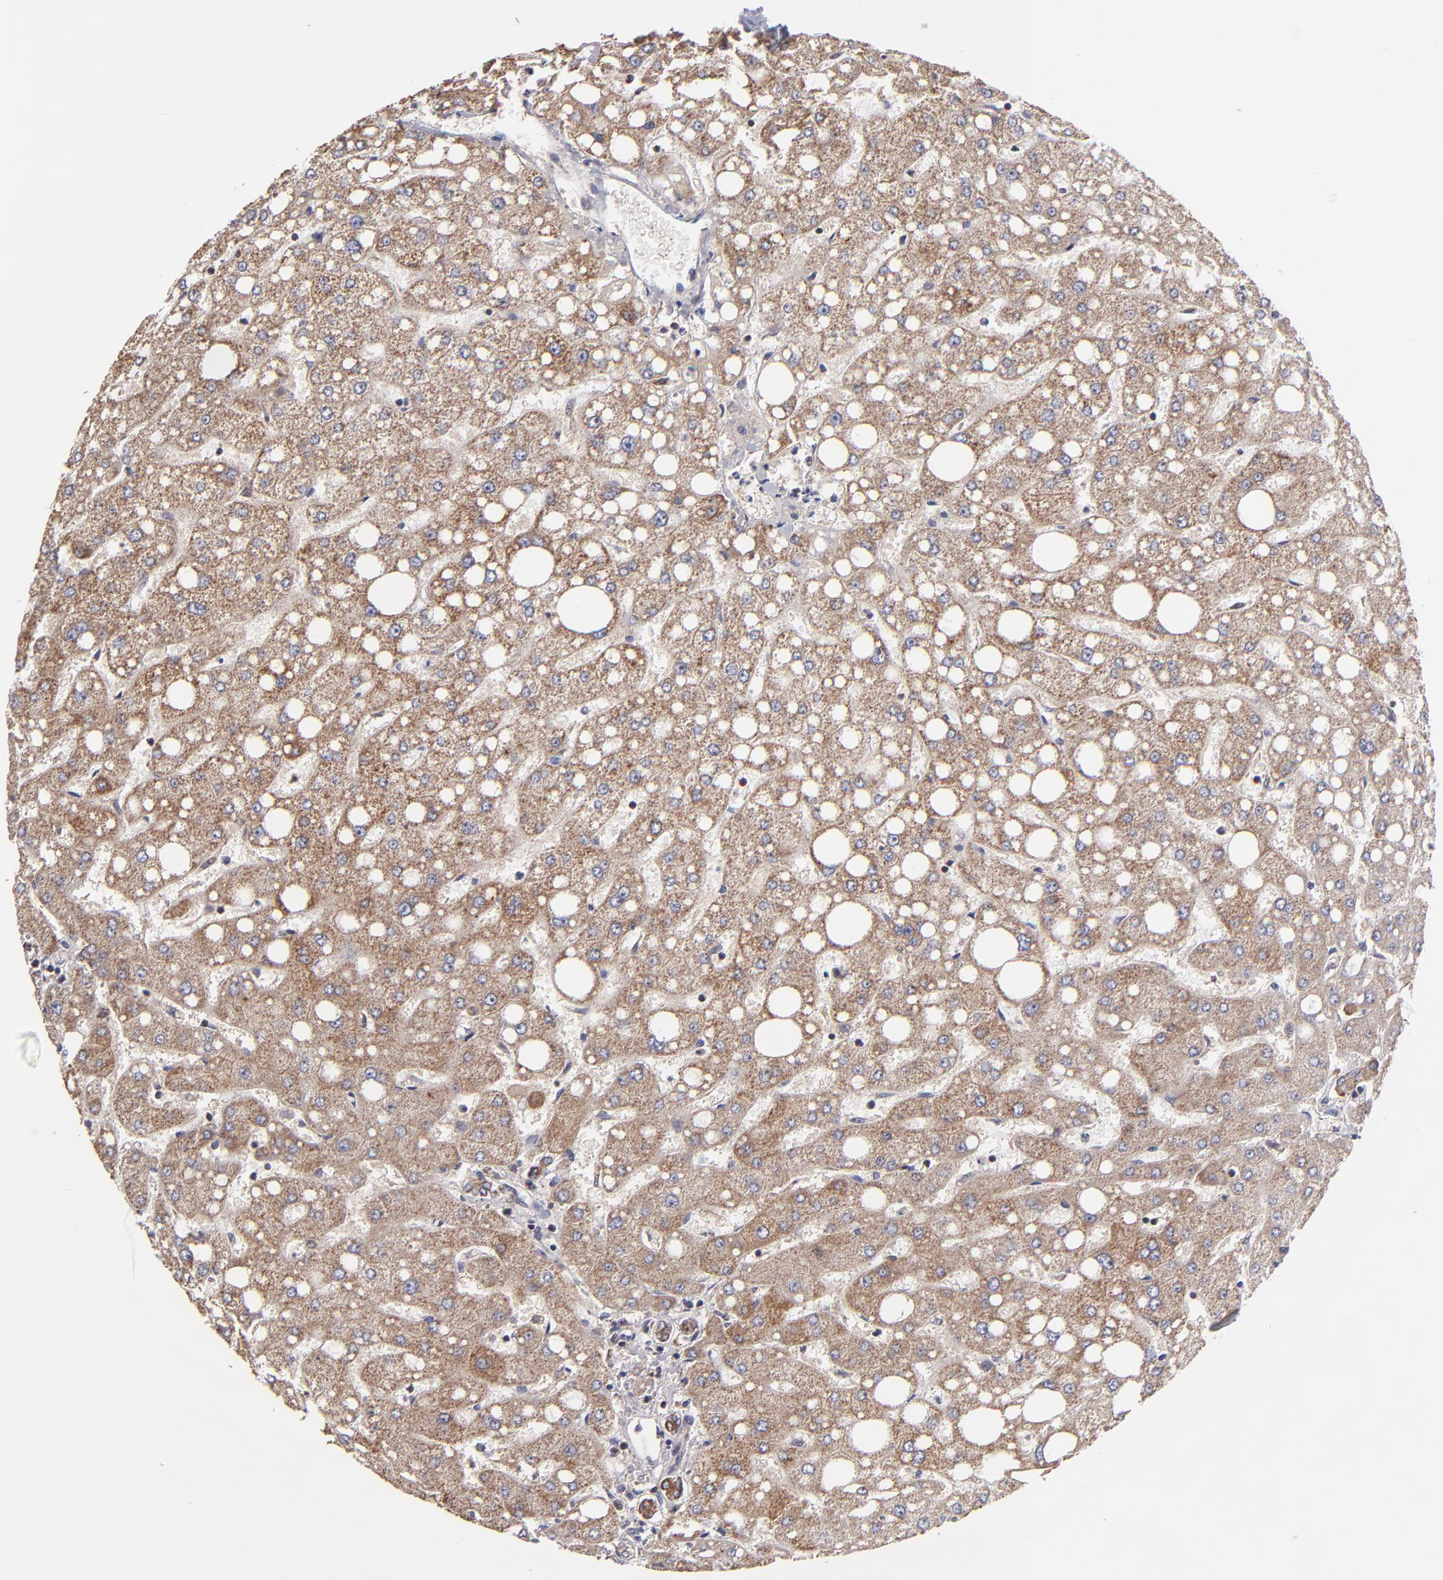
{"staining": {"intensity": "moderate", "quantity": ">75%", "location": "cytoplasmic/membranous"}, "tissue": "liver", "cell_type": "Cholangiocytes", "image_type": "normal", "snomed": [{"axis": "morphology", "description": "Normal tissue, NOS"}, {"axis": "topography", "description": "Liver"}], "caption": "A brown stain shows moderate cytoplasmic/membranous expression of a protein in cholangiocytes of normal liver. (IHC, brightfield microscopy, high magnification).", "gene": "SLC15A1", "patient": {"sex": "male", "age": 49}}